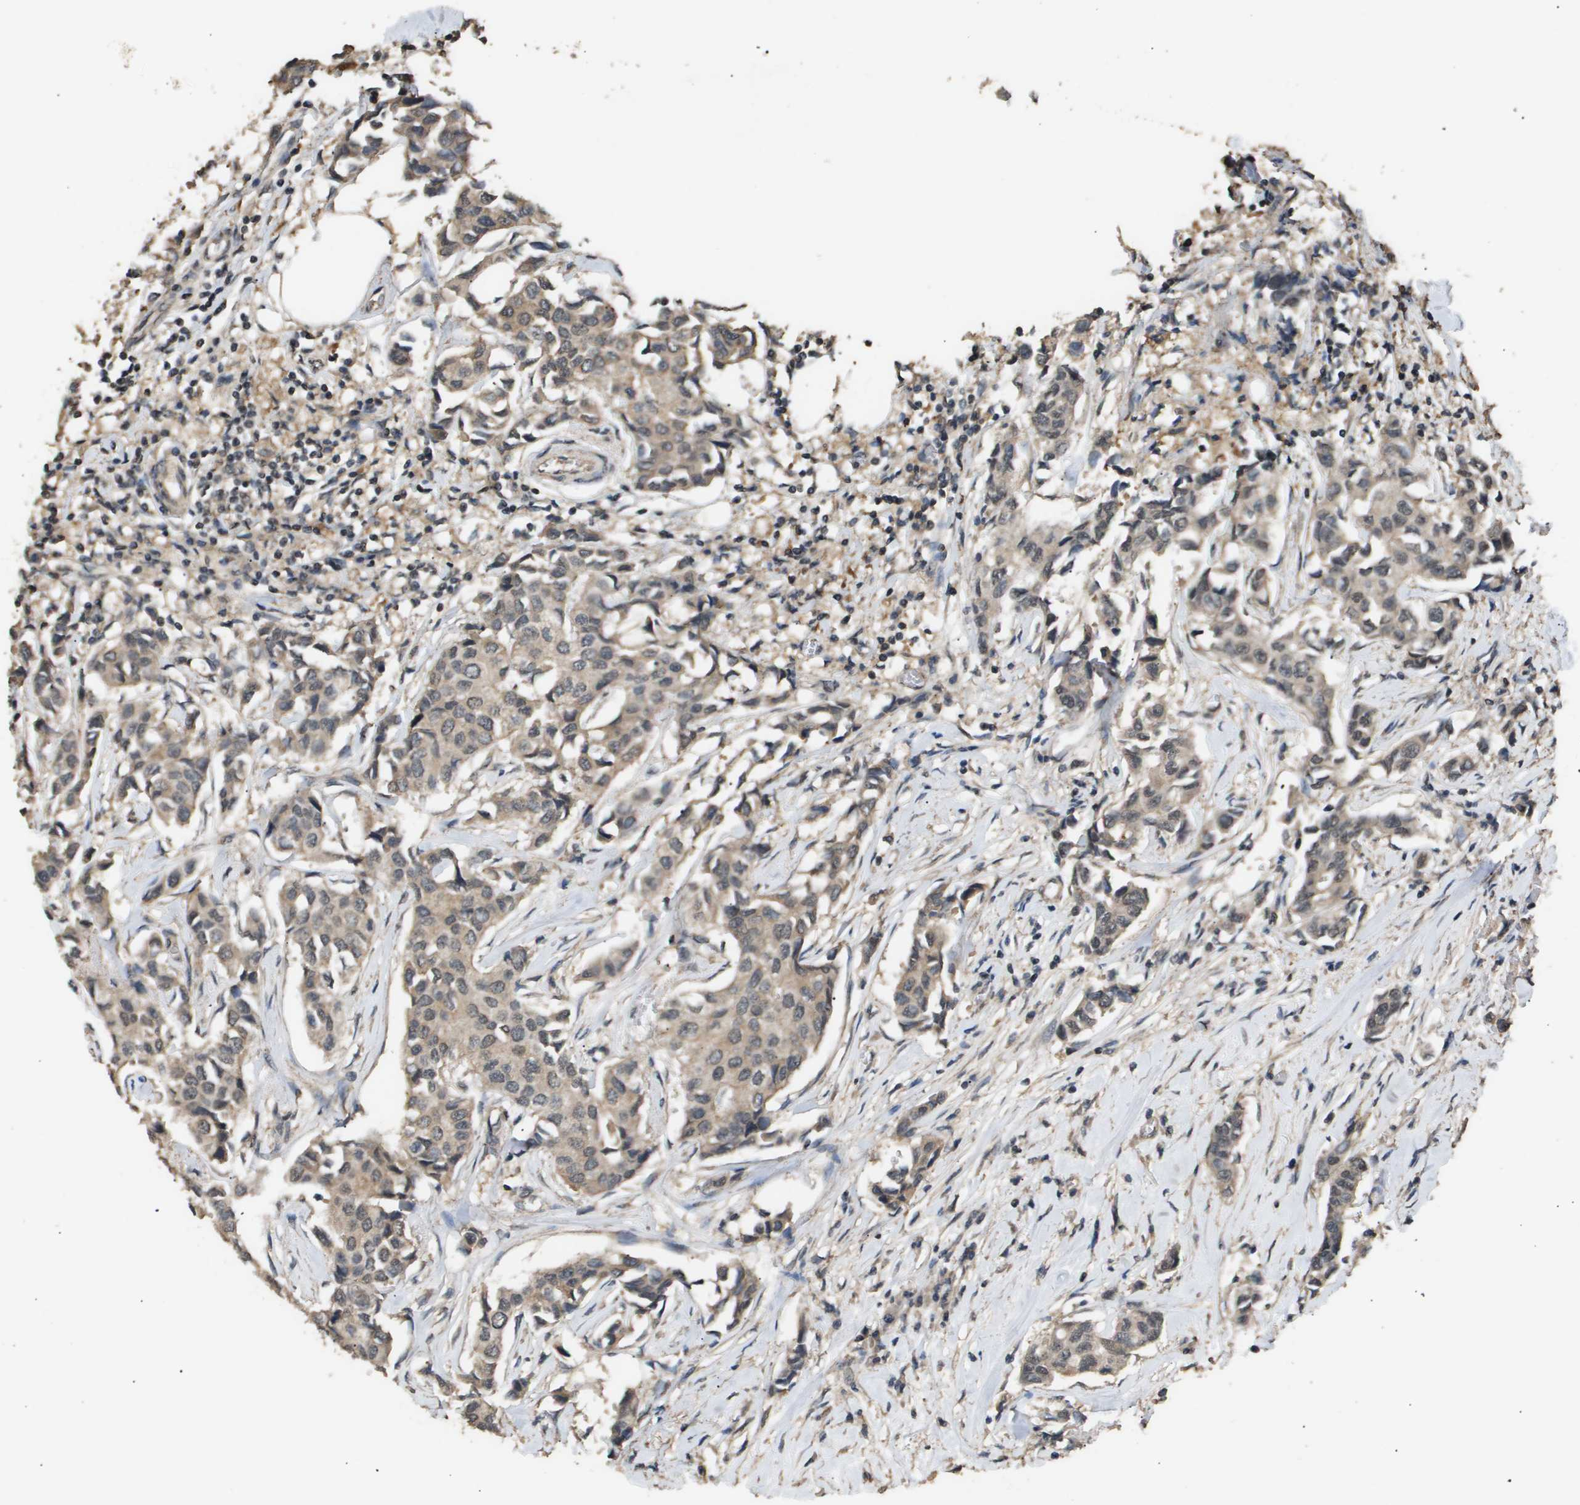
{"staining": {"intensity": "weak", "quantity": ">75%", "location": "cytoplasmic/membranous,nuclear"}, "tissue": "breast cancer", "cell_type": "Tumor cells", "image_type": "cancer", "snomed": [{"axis": "morphology", "description": "Duct carcinoma"}, {"axis": "topography", "description": "Breast"}], "caption": "Immunohistochemical staining of breast infiltrating ductal carcinoma exhibits low levels of weak cytoplasmic/membranous and nuclear protein expression in approximately >75% of tumor cells. Immunohistochemistry (ihc) stains the protein of interest in brown and the nuclei are stained blue.", "gene": "ING1", "patient": {"sex": "female", "age": 80}}